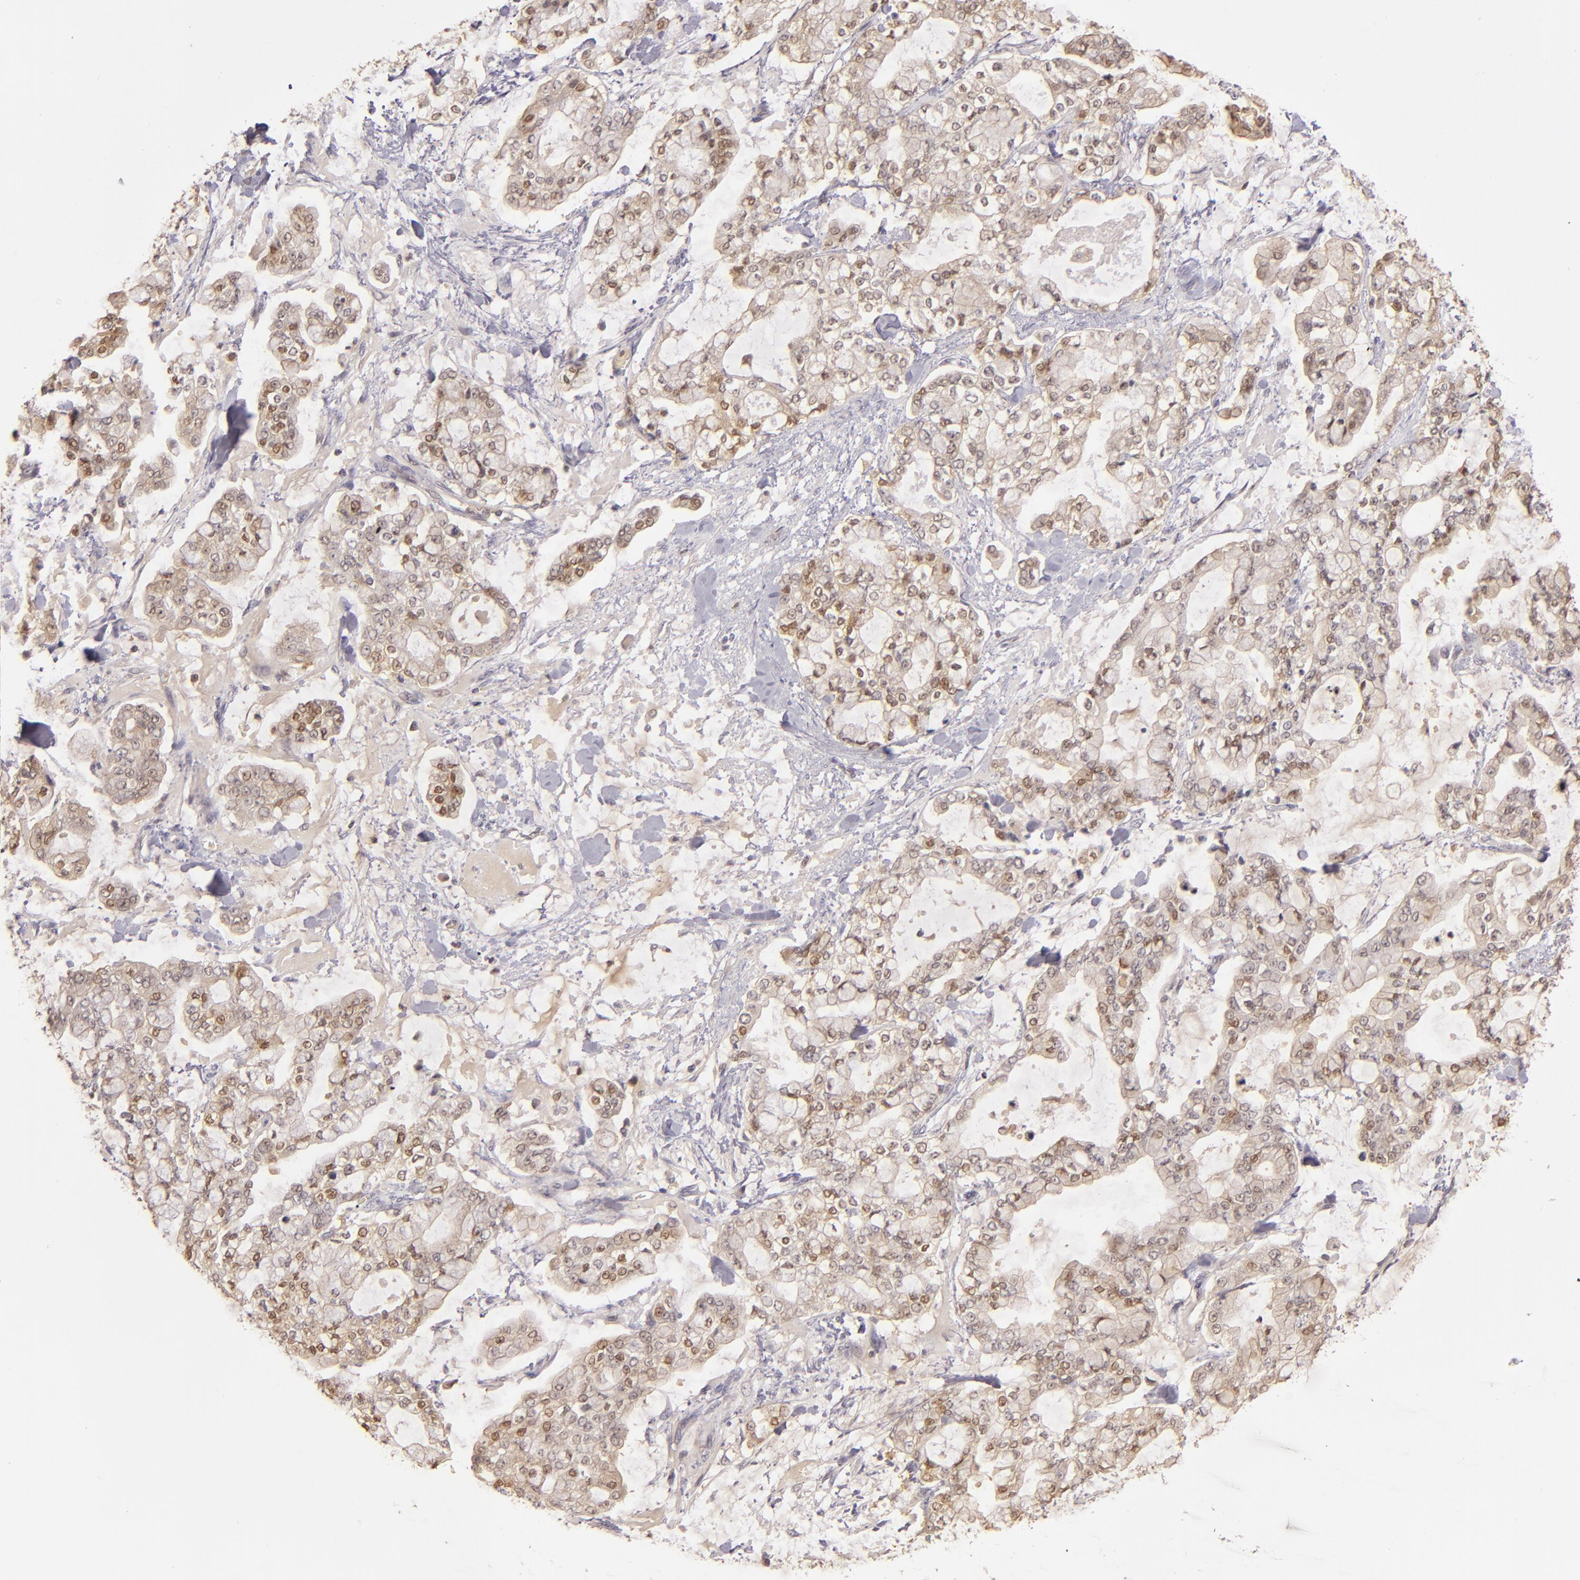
{"staining": {"intensity": "weak", "quantity": ">75%", "location": "cytoplasmic/membranous"}, "tissue": "stomach cancer", "cell_type": "Tumor cells", "image_type": "cancer", "snomed": [{"axis": "morphology", "description": "Normal tissue, NOS"}, {"axis": "morphology", "description": "Adenocarcinoma, NOS"}, {"axis": "topography", "description": "Stomach, upper"}, {"axis": "topography", "description": "Stomach"}], "caption": "The image reveals staining of stomach cancer (adenocarcinoma), revealing weak cytoplasmic/membranous protein staining (brown color) within tumor cells. Ihc stains the protein in brown and the nuclei are stained blue.", "gene": "LRG1", "patient": {"sex": "male", "age": 76}}